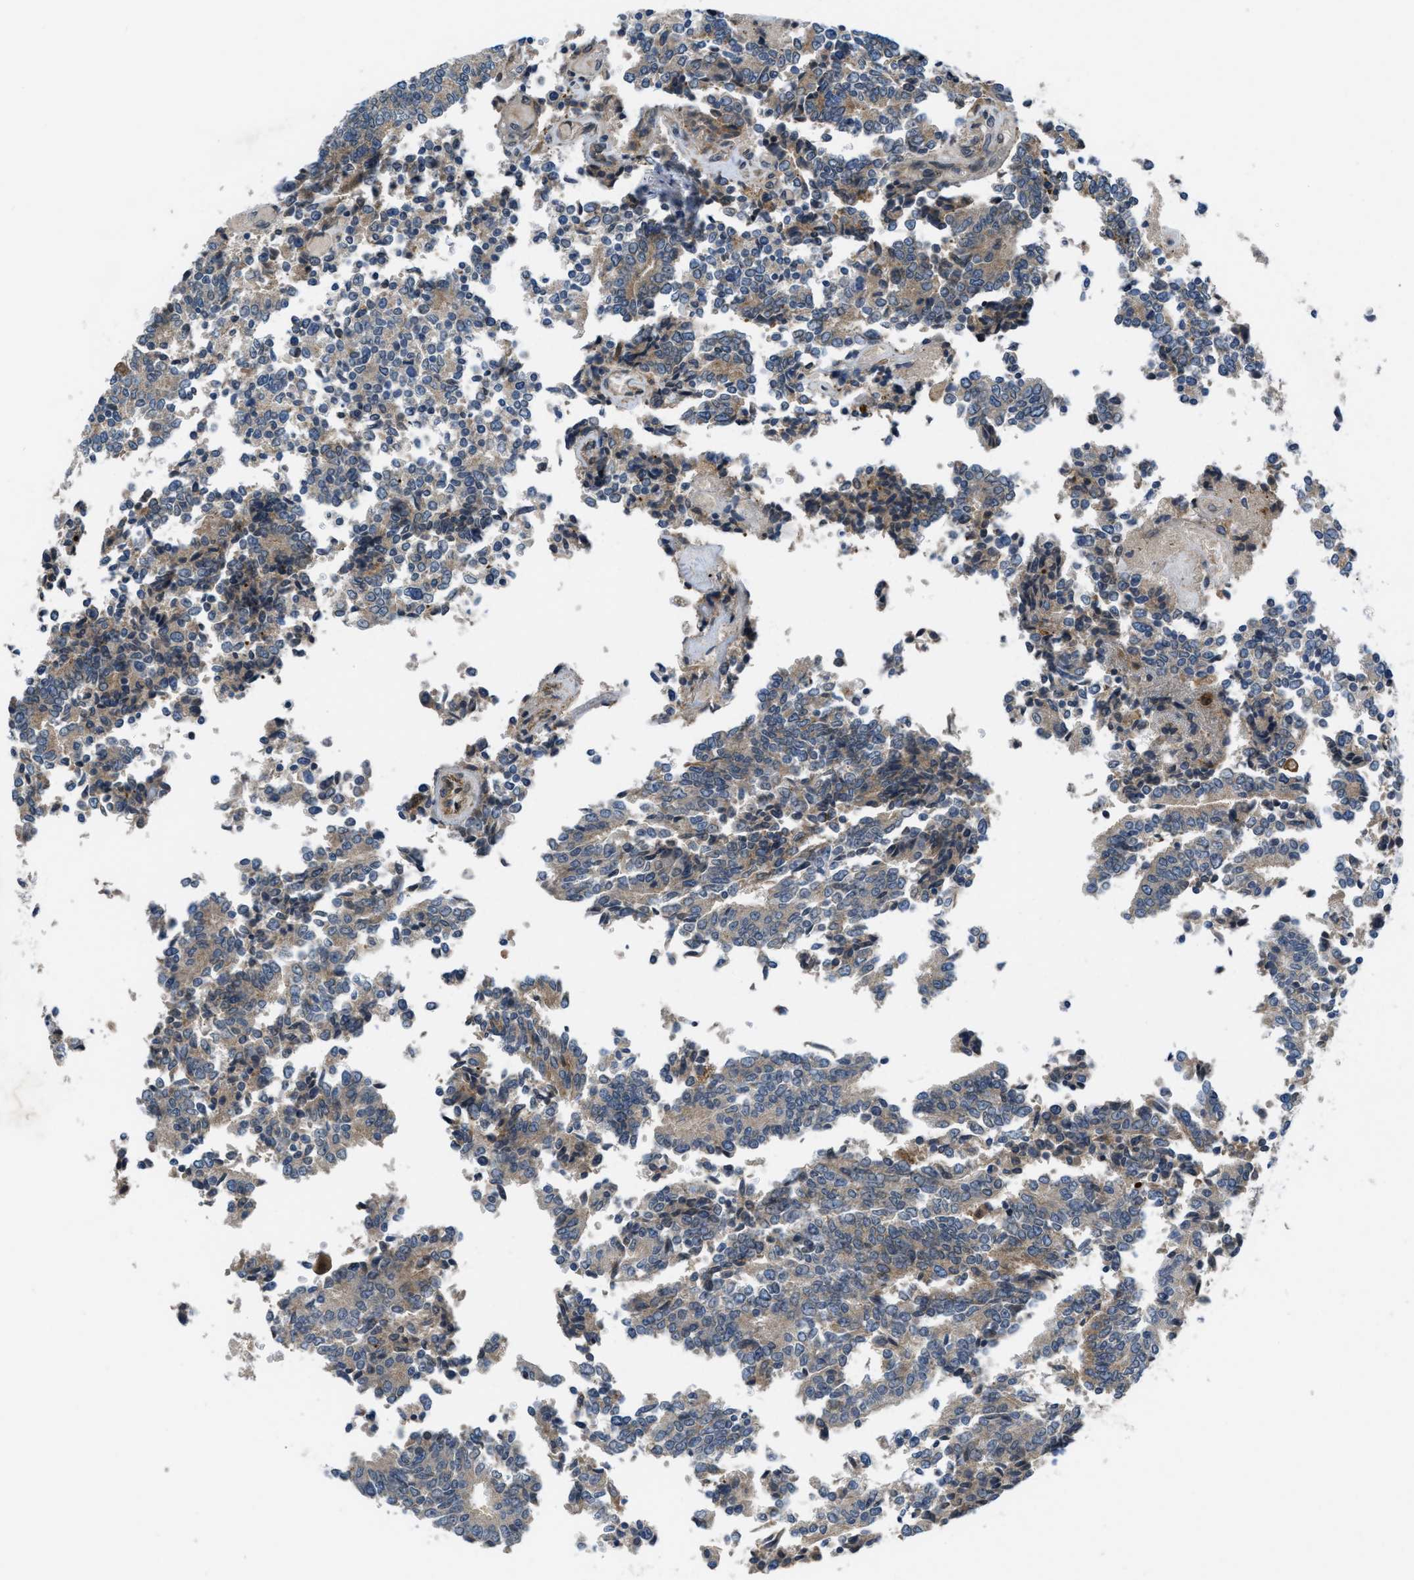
{"staining": {"intensity": "moderate", "quantity": ">75%", "location": "cytoplasmic/membranous"}, "tissue": "prostate cancer", "cell_type": "Tumor cells", "image_type": "cancer", "snomed": [{"axis": "morphology", "description": "Normal tissue, NOS"}, {"axis": "morphology", "description": "Adenocarcinoma, High grade"}, {"axis": "topography", "description": "Prostate"}, {"axis": "topography", "description": "Seminal veicle"}], "caption": "Immunohistochemical staining of prostate high-grade adenocarcinoma demonstrates moderate cytoplasmic/membranous protein positivity in about >75% of tumor cells. (DAB (3,3'-diaminobenzidine) = brown stain, brightfield microscopy at high magnification).", "gene": "BAZ2B", "patient": {"sex": "male", "age": 55}}